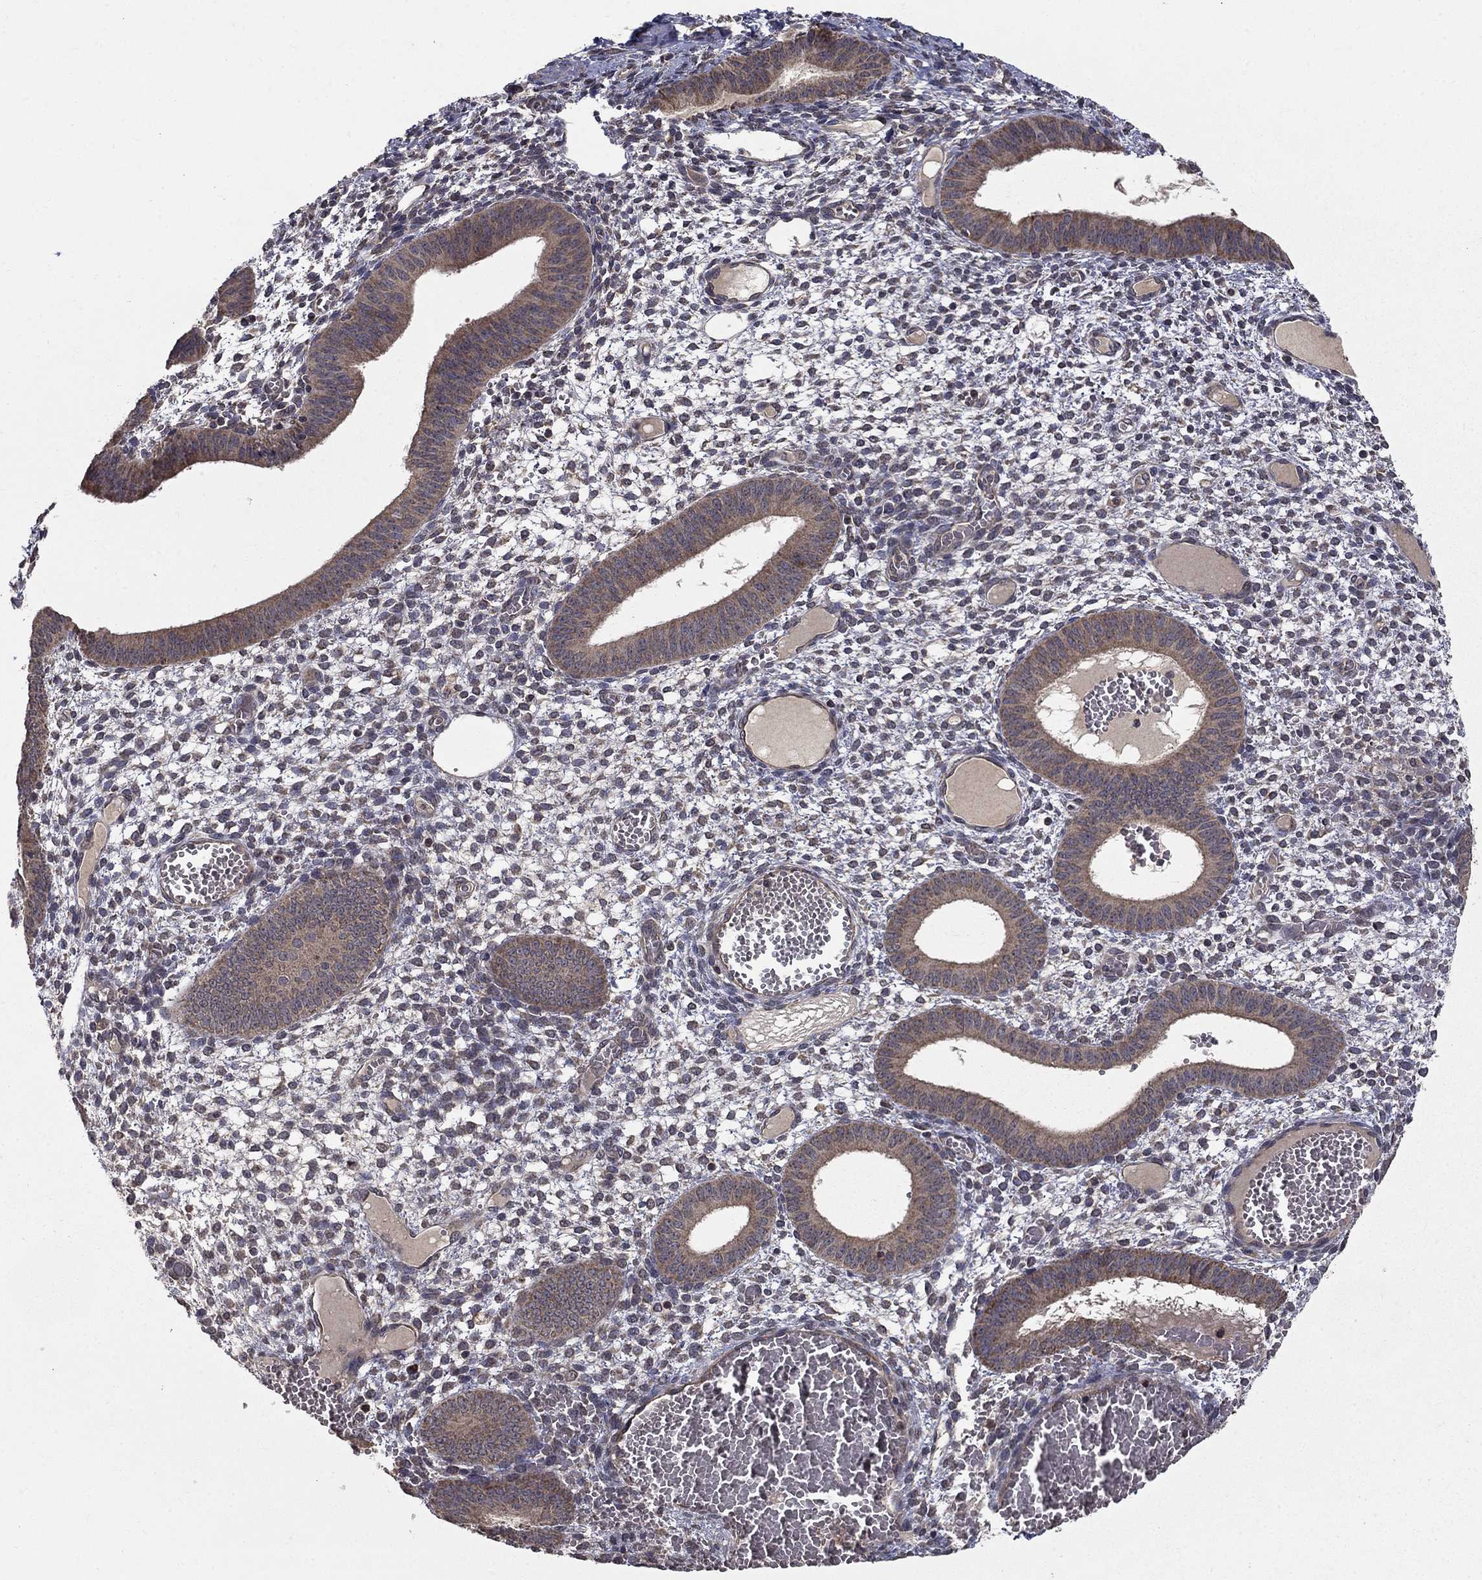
{"staining": {"intensity": "negative", "quantity": "none", "location": "none"}, "tissue": "endometrium", "cell_type": "Cells in endometrial stroma", "image_type": "normal", "snomed": [{"axis": "morphology", "description": "Normal tissue, NOS"}, {"axis": "topography", "description": "Endometrium"}], "caption": "Immunohistochemistry (IHC) photomicrograph of benign human endometrium stained for a protein (brown), which exhibits no expression in cells in endometrial stroma.", "gene": "SLC2A13", "patient": {"sex": "female", "age": 42}}